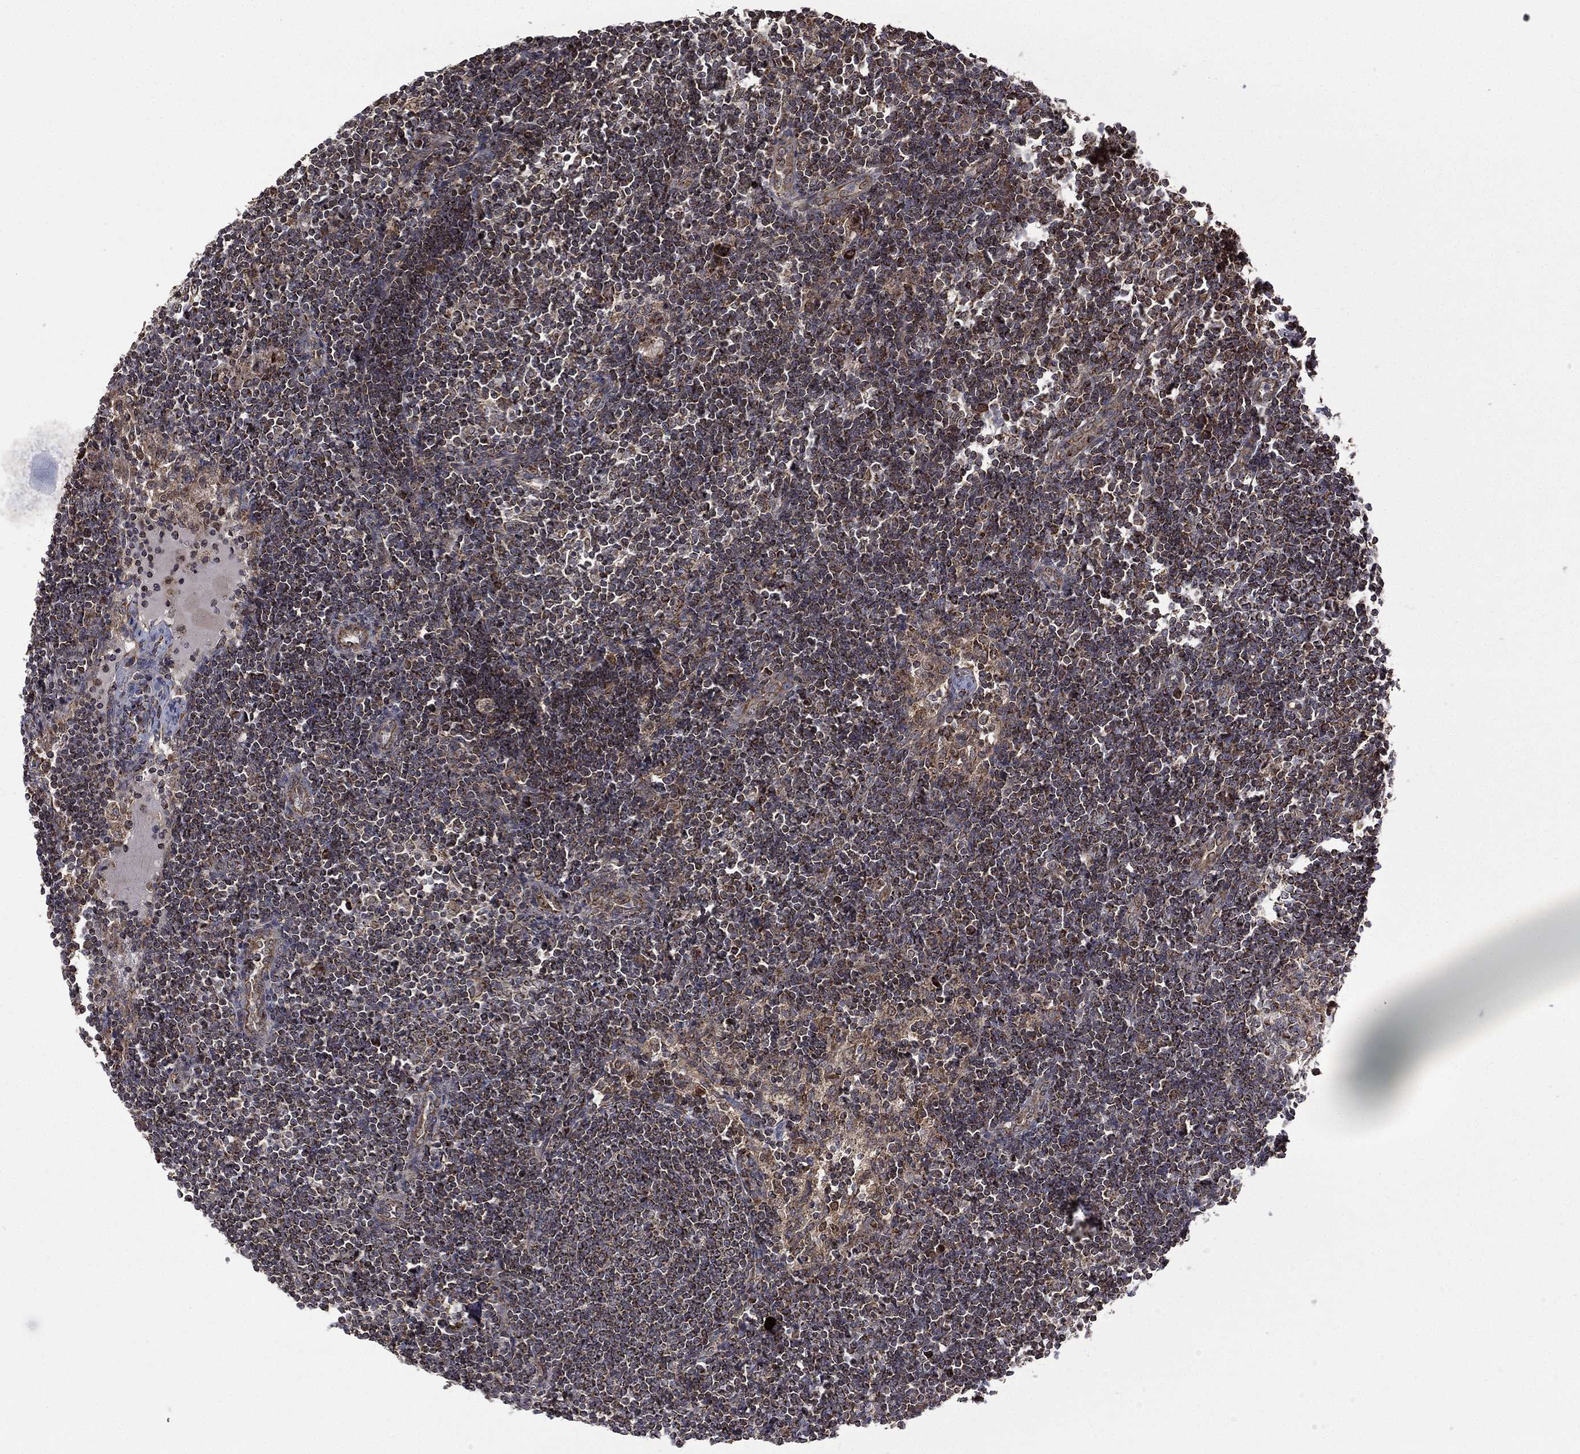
{"staining": {"intensity": "negative", "quantity": "none", "location": "none"}, "tissue": "lymph node", "cell_type": "Germinal center cells", "image_type": "normal", "snomed": [{"axis": "morphology", "description": "Normal tissue, NOS"}, {"axis": "morphology", "description": "Adenocarcinoma, NOS"}, {"axis": "topography", "description": "Lymph node"}, {"axis": "topography", "description": "Pancreas"}], "caption": "Immunohistochemistry of normal human lymph node shows no expression in germinal center cells. (Brightfield microscopy of DAB (3,3'-diaminobenzidine) immunohistochemistry (IHC) at high magnification).", "gene": "GIMAP6", "patient": {"sex": "female", "age": 58}}